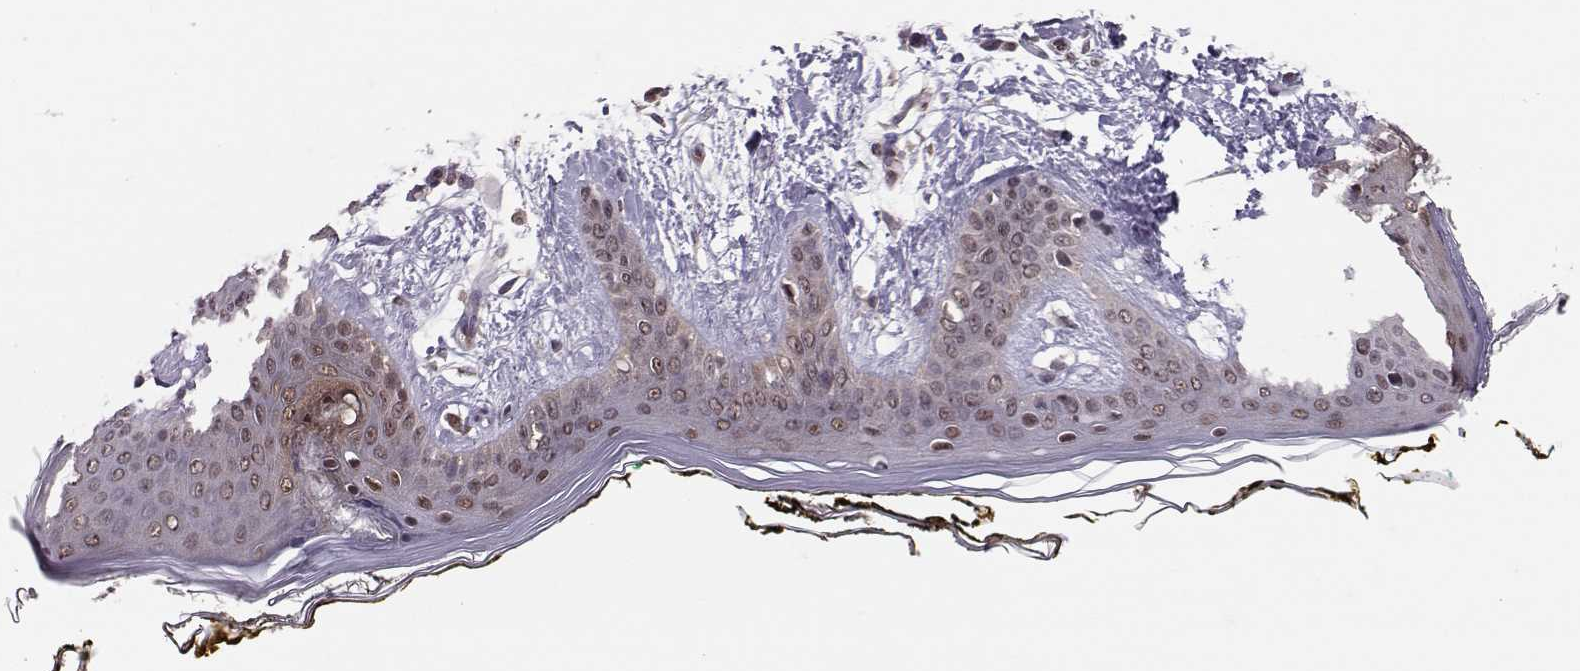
{"staining": {"intensity": "negative", "quantity": "none", "location": "none"}, "tissue": "skin", "cell_type": "Fibroblasts", "image_type": "normal", "snomed": [{"axis": "morphology", "description": "Normal tissue, NOS"}, {"axis": "topography", "description": "Skin"}], "caption": "This is an immunohistochemistry (IHC) histopathology image of benign human skin. There is no expression in fibroblasts.", "gene": "PPP2R2A", "patient": {"sex": "female", "age": 34}}